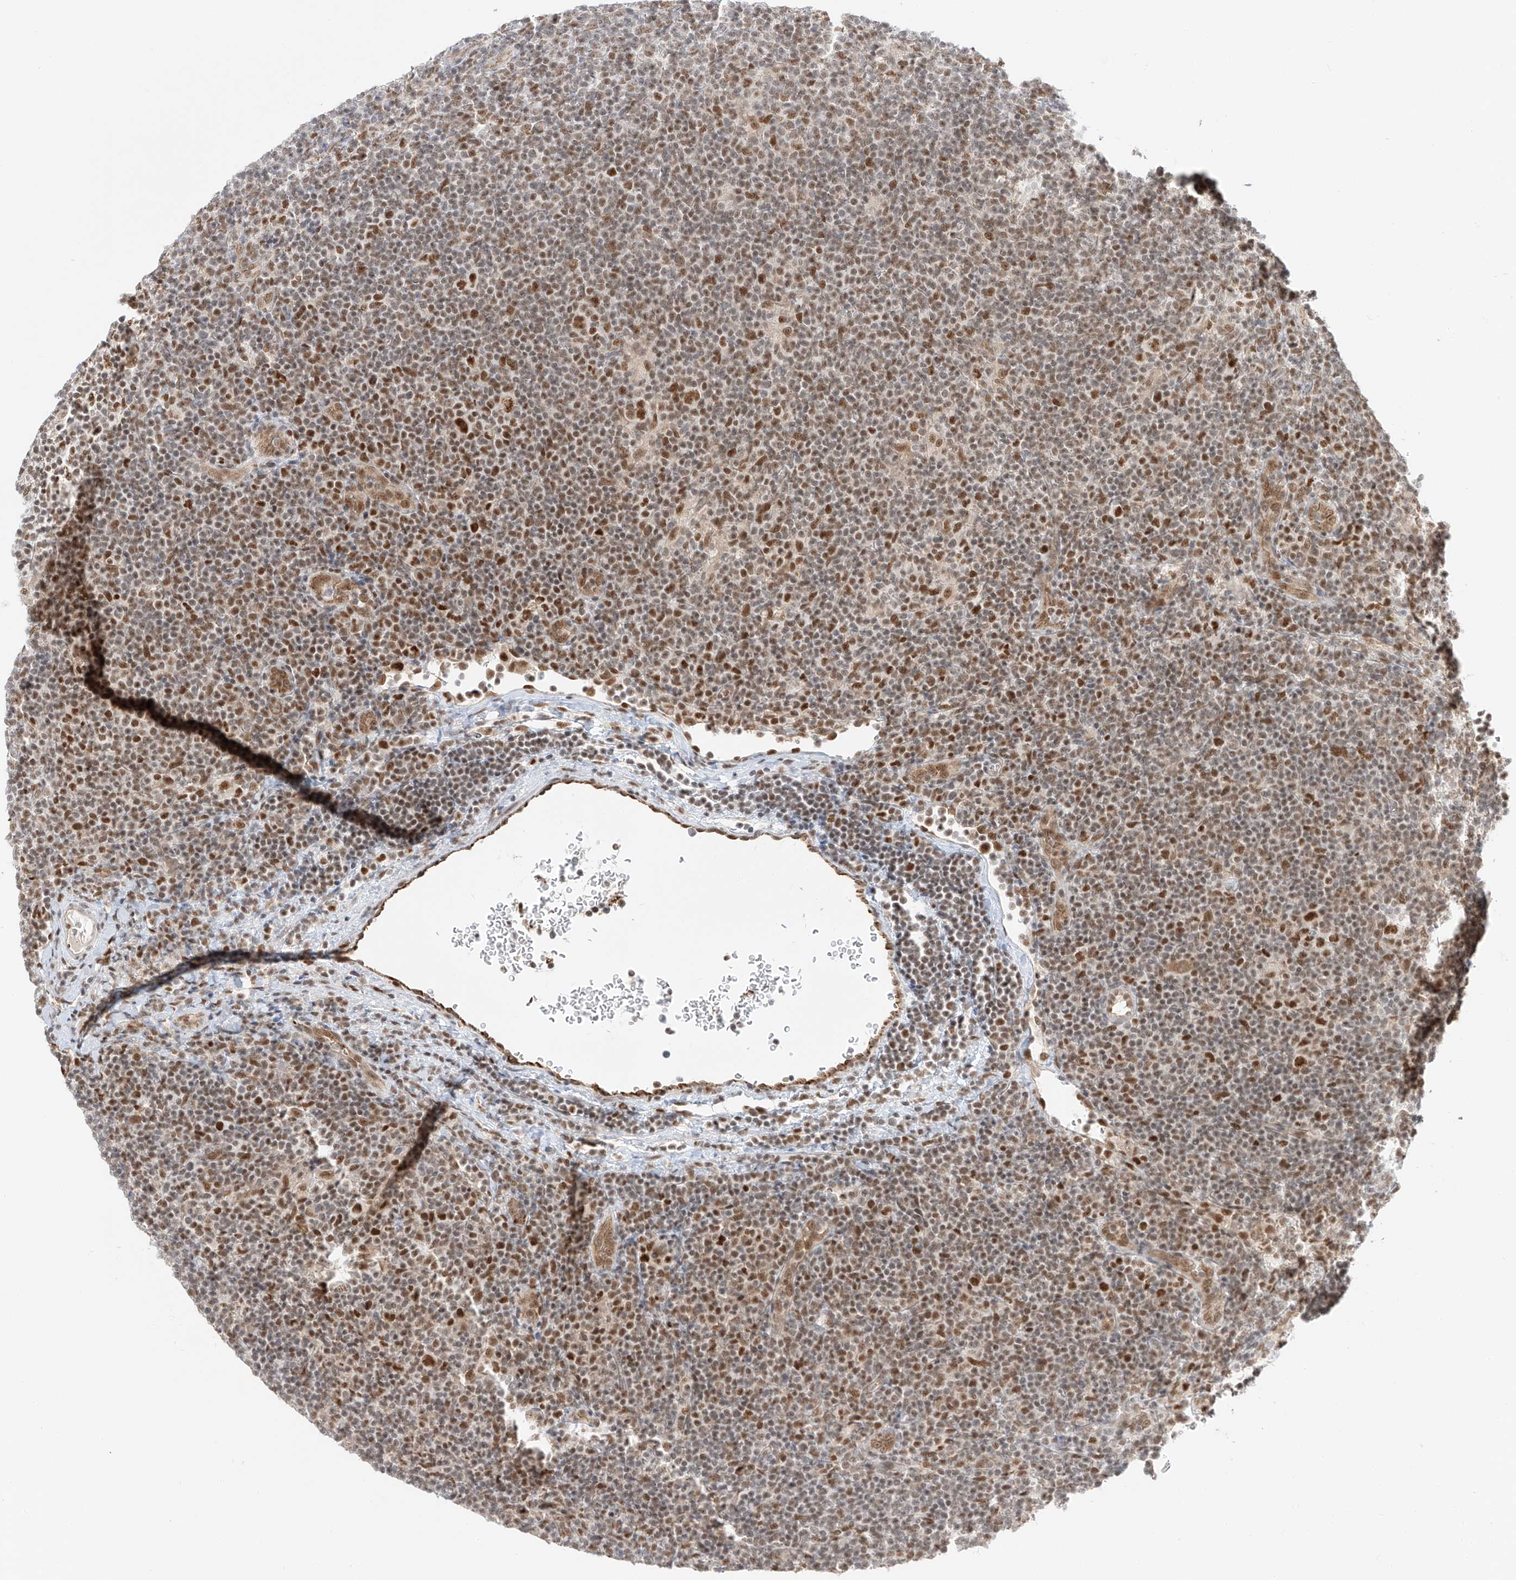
{"staining": {"intensity": "strong", "quantity": ">75%", "location": "nuclear"}, "tissue": "lymphoma", "cell_type": "Tumor cells", "image_type": "cancer", "snomed": [{"axis": "morphology", "description": "Hodgkin's disease, NOS"}, {"axis": "topography", "description": "Lymph node"}], "caption": "Immunohistochemistry (IHC) staining of Hodgkin's disease, which exhibits high levels of strong nuclear staining in about >75% of tumor cells indicating strong nuclear protein expression. The staining was performed using DAB (brown) for protein detection and nuclei were counterstained in hematoxylin (blue).", "gene": "POGK", "patient": {"sex": "female", "age": 57}}